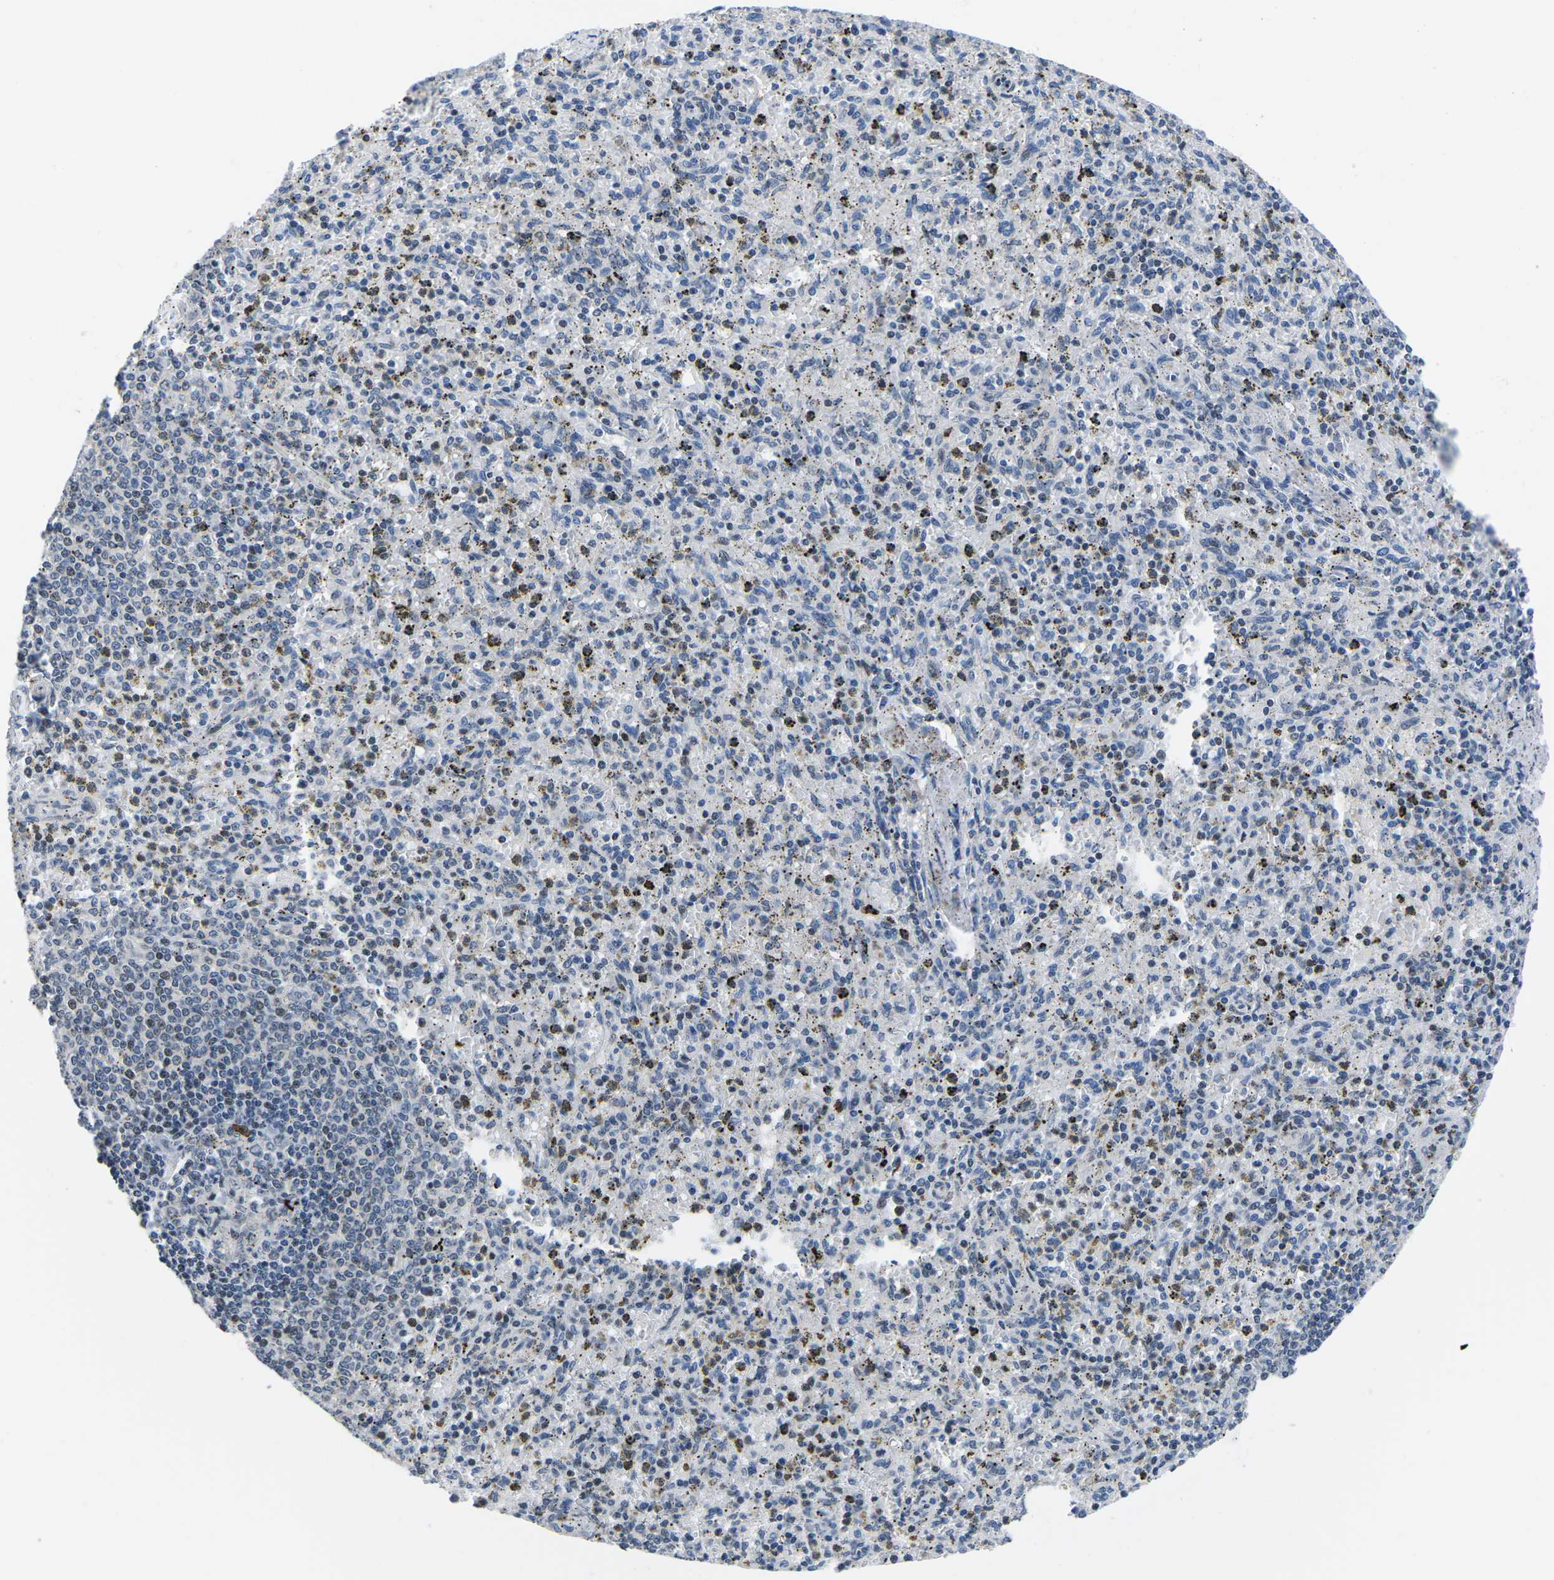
{"staining": {"intensity": "moderate", "quantity": "<25%", "location": "nuclear"}, "tissue": "spleen", "cell_type": "Cells in red pulp", "image_type": "normal", "snomed": [{"axis": "morphology", "description": "Normal tissue, NOS"}, {"axis": "topography", "description": "Spleen"}], "caption": "Cells in red pulp demonstrate moderate nuclear positivity in about <25% of cells in normal spleen.", "gene": "CDC73", "patient": {"sex": "male", "age": 72}}